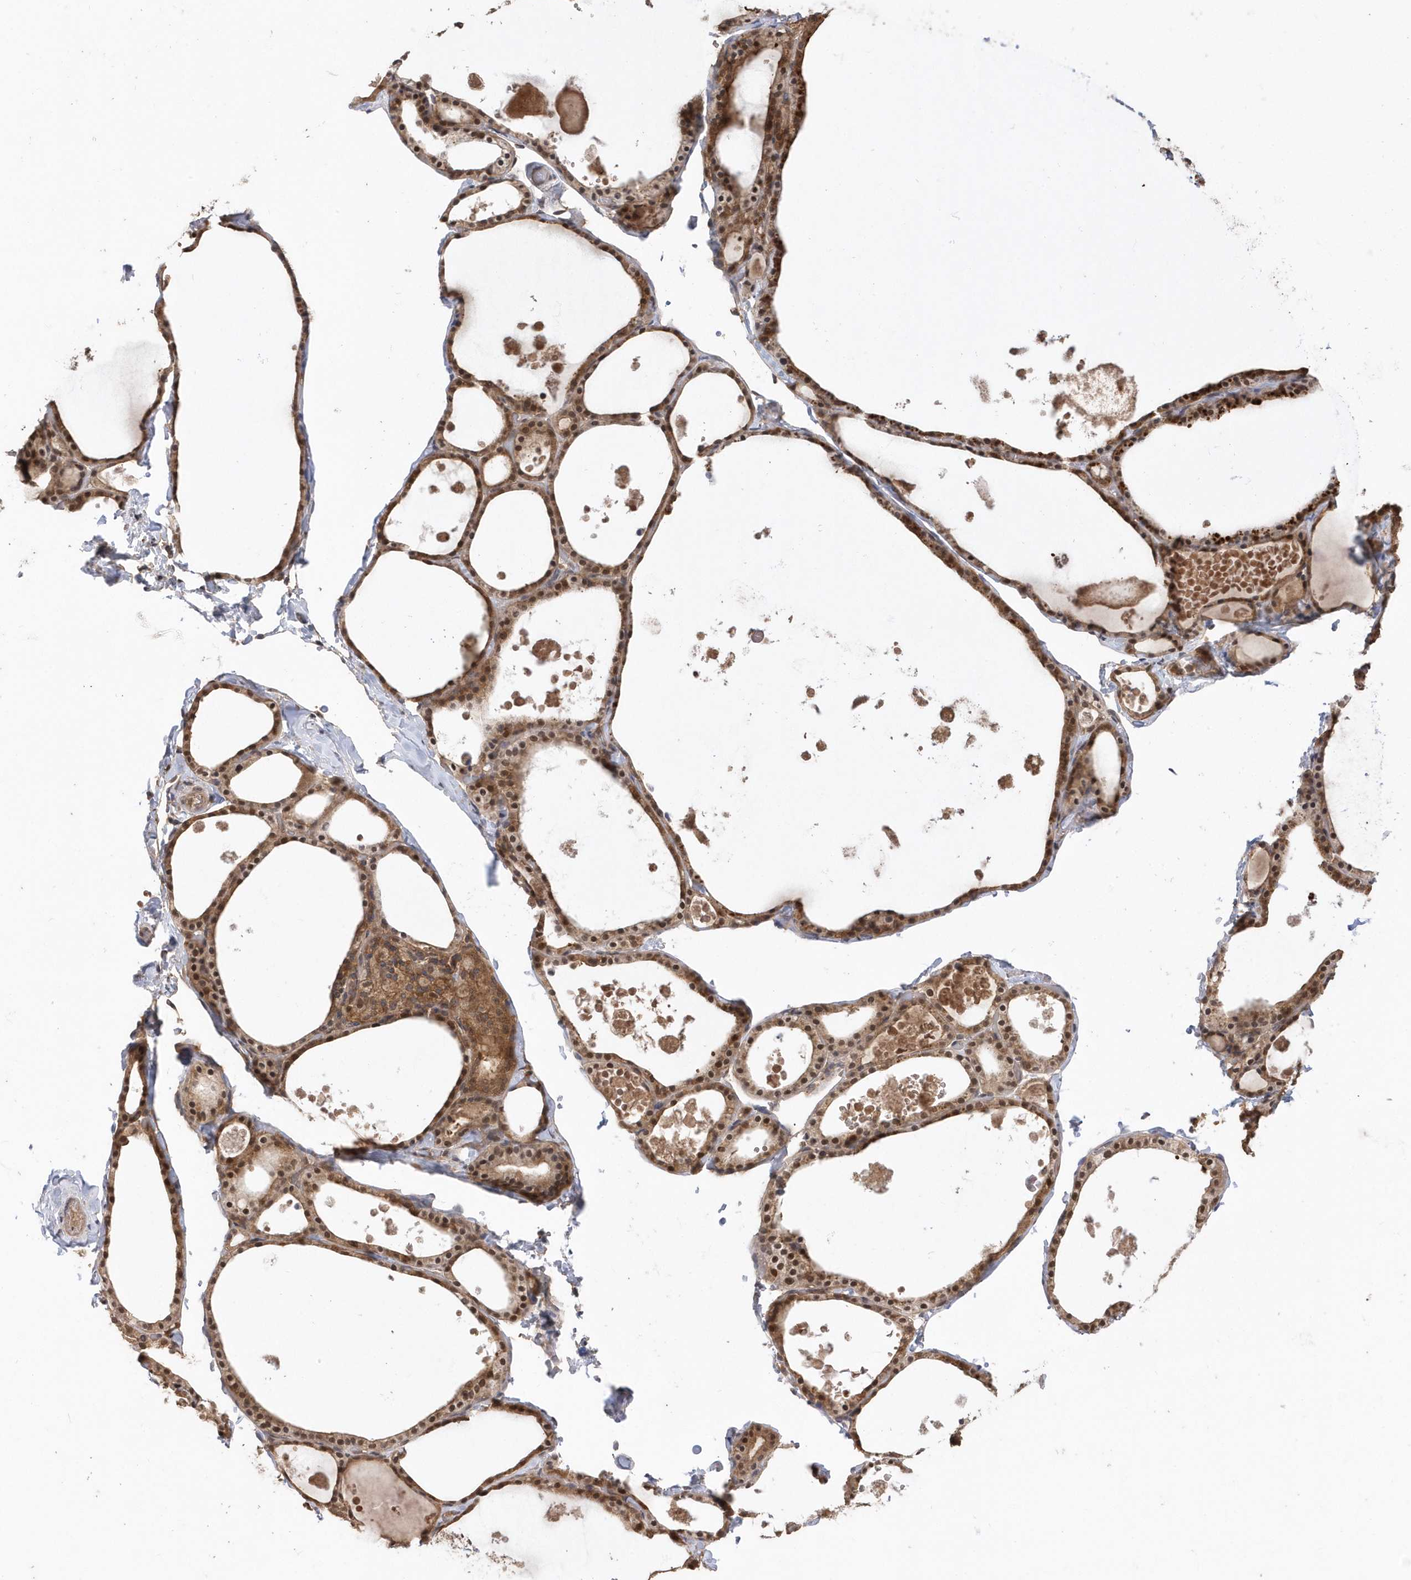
{"staining": {"intensity": "moderate", "quantity": ">75%", "location": "cytoplasmic/membranous,nuclear"}, "tissue": "thyroid gland", "cell_type": "Glandular cells", "image_type": "normal", "snomed": [{"axis": "morphology", "description": "Normal tissue, NOS"}, {"axis": "topography", "description": "Thyroid gland"}], "caption": "Glandular cells demonstrate moderate cytoplasmic/membranous,nuclear positivity in approximately >75% of cells in normal thyroid gland.", "gene": "RPEL1", "patient": {"sex": "male", "age": 56}}